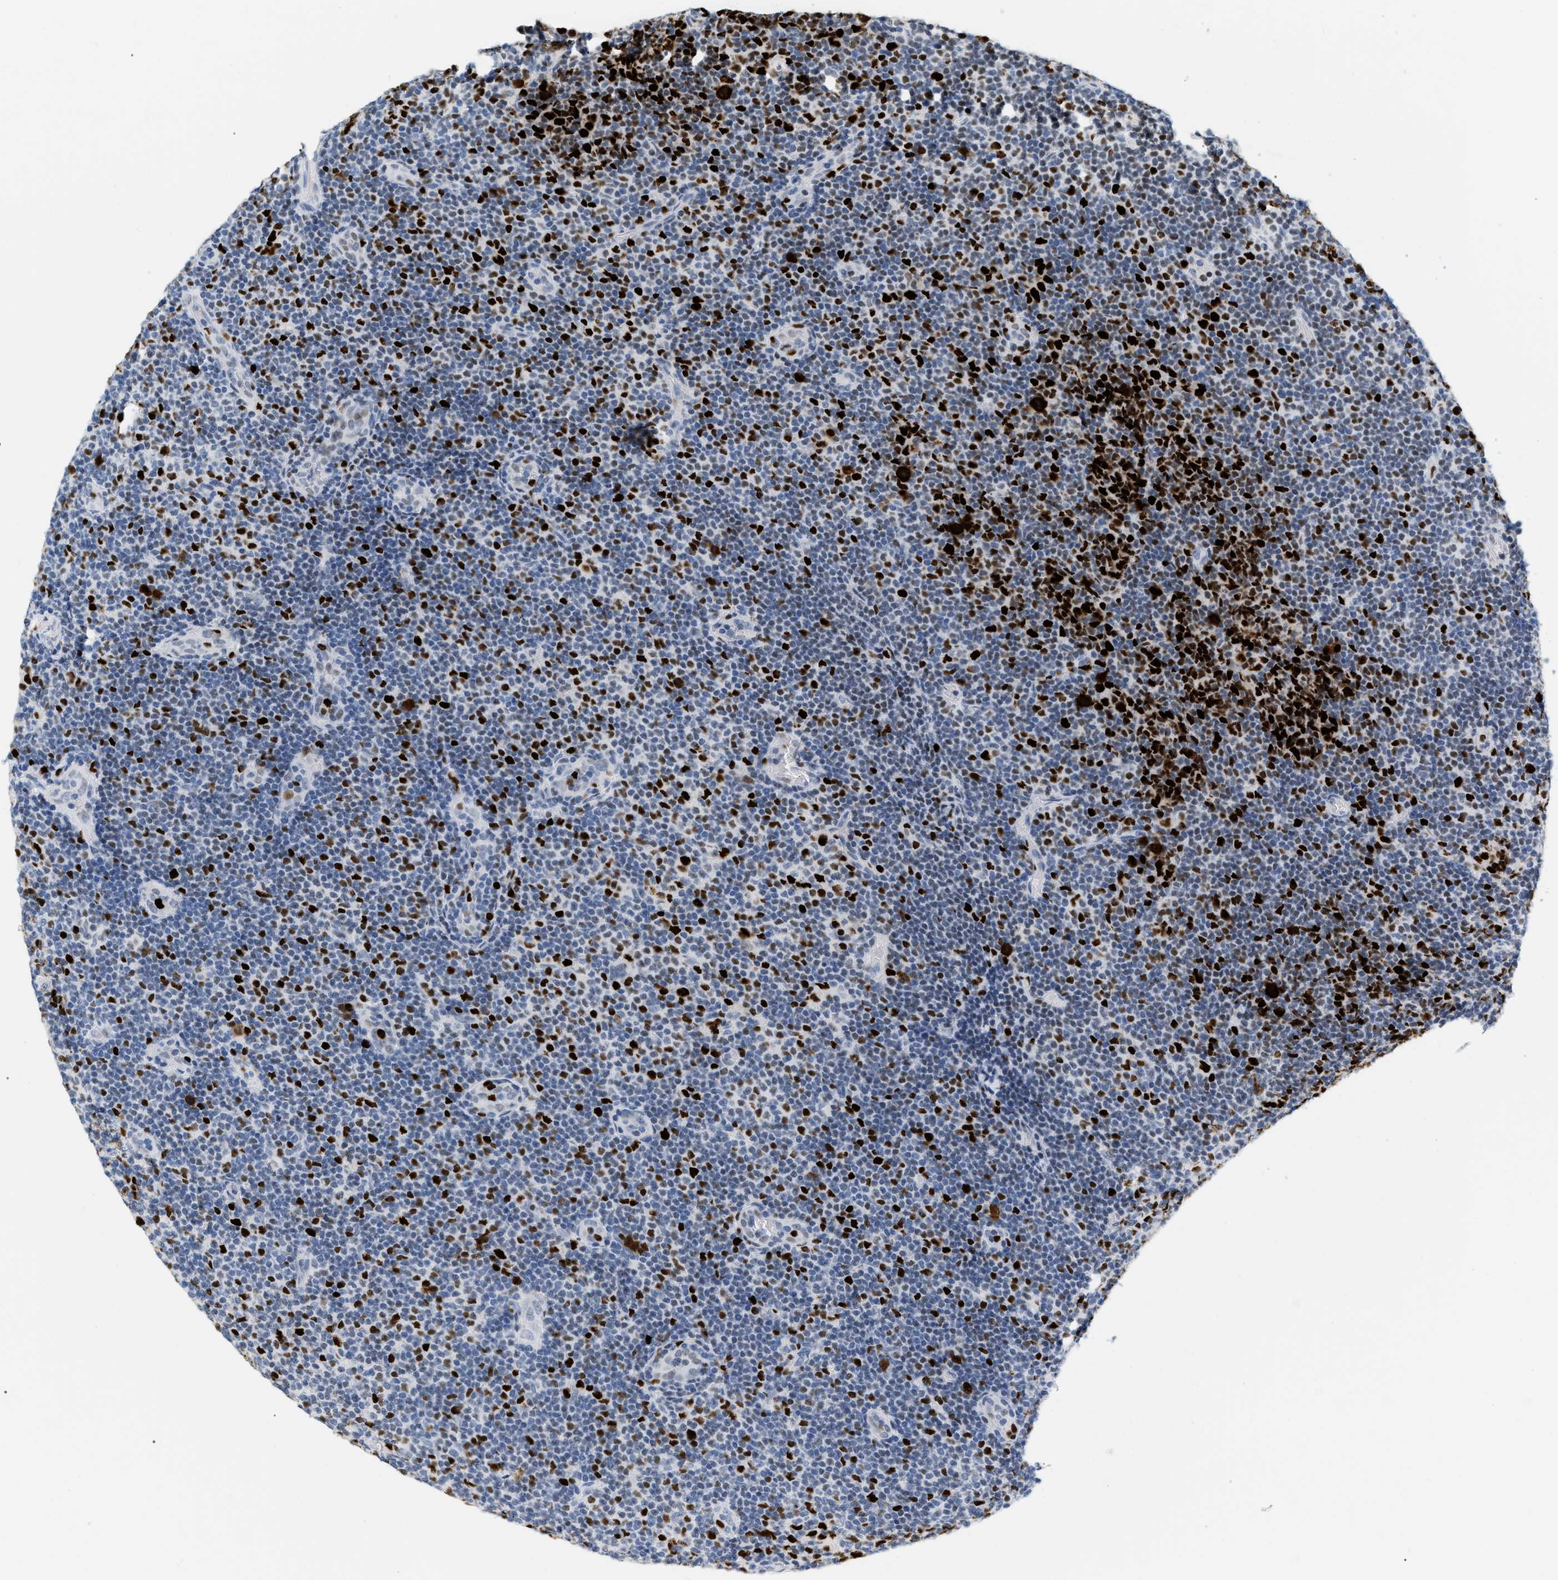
{"staining": {"intensity": "strong", "quantity": "<25%", "location": "nuclear"}, "tissue": "lymphoma", "cell_type": "Tumor cells", "image_type": "cancer", "snomed": [{"axis": "morphology", "description": "Malignant lymphoma, non-Hodgkin's type, Low grade"}, {"axis": "topography", "description": "Lymph node"}], "caption": "IHC histopathology image of neoplastic tissue: lymphoma stained using IHC demonstrates medium levels of strong protein expression localized specifically in the nuclear of tumor cells, appearing as a nuclear brown color.", "gene": "MCM7", "patient": {"sex": "male", "age": 83}}